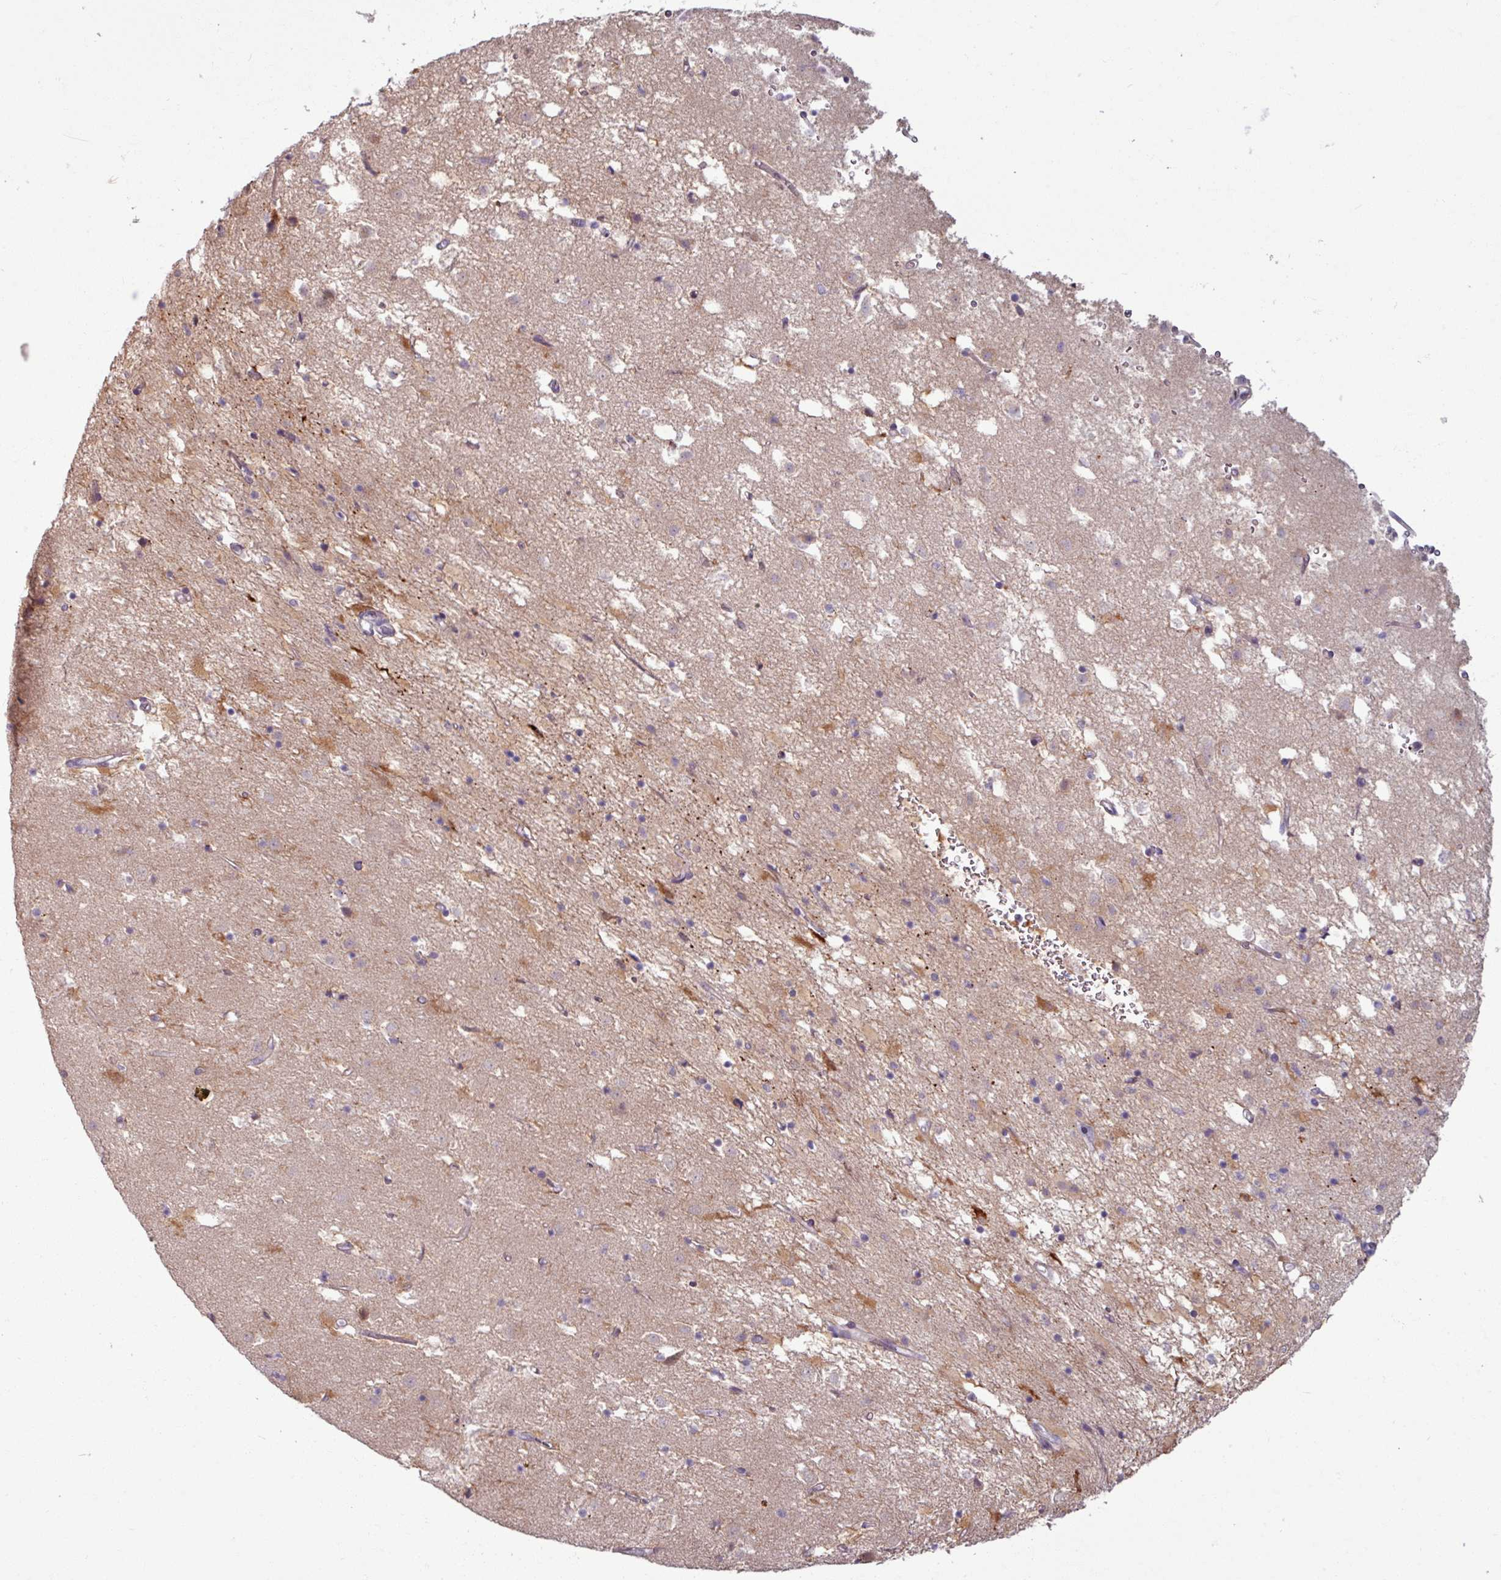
{"staining": {"intensity": "moderate", "quantity": "<25%", "location": "cytoplasmic/membranous"}, "tissue": "caudate", "cell_type": "Glial cells", "image_type": "normal", "snomed": [{"axis": "morphology", "description": "Normal tissue, NOS"}, {"axis": "topography", "description": "Lateral ventricle wall"}], "caption": "A brown stain labels moderate cytoplasmic/membranous positivity of a protein in glial cells of unremarkable caudate. The staining was performed using DAB (3,3'-diaminobenzidine), with brown indicating positive protein expression. Nuclei are stained blue with hematoxylin.", "gene": "PNMA6A", "patient": {"sex": "male", "age": 58}}